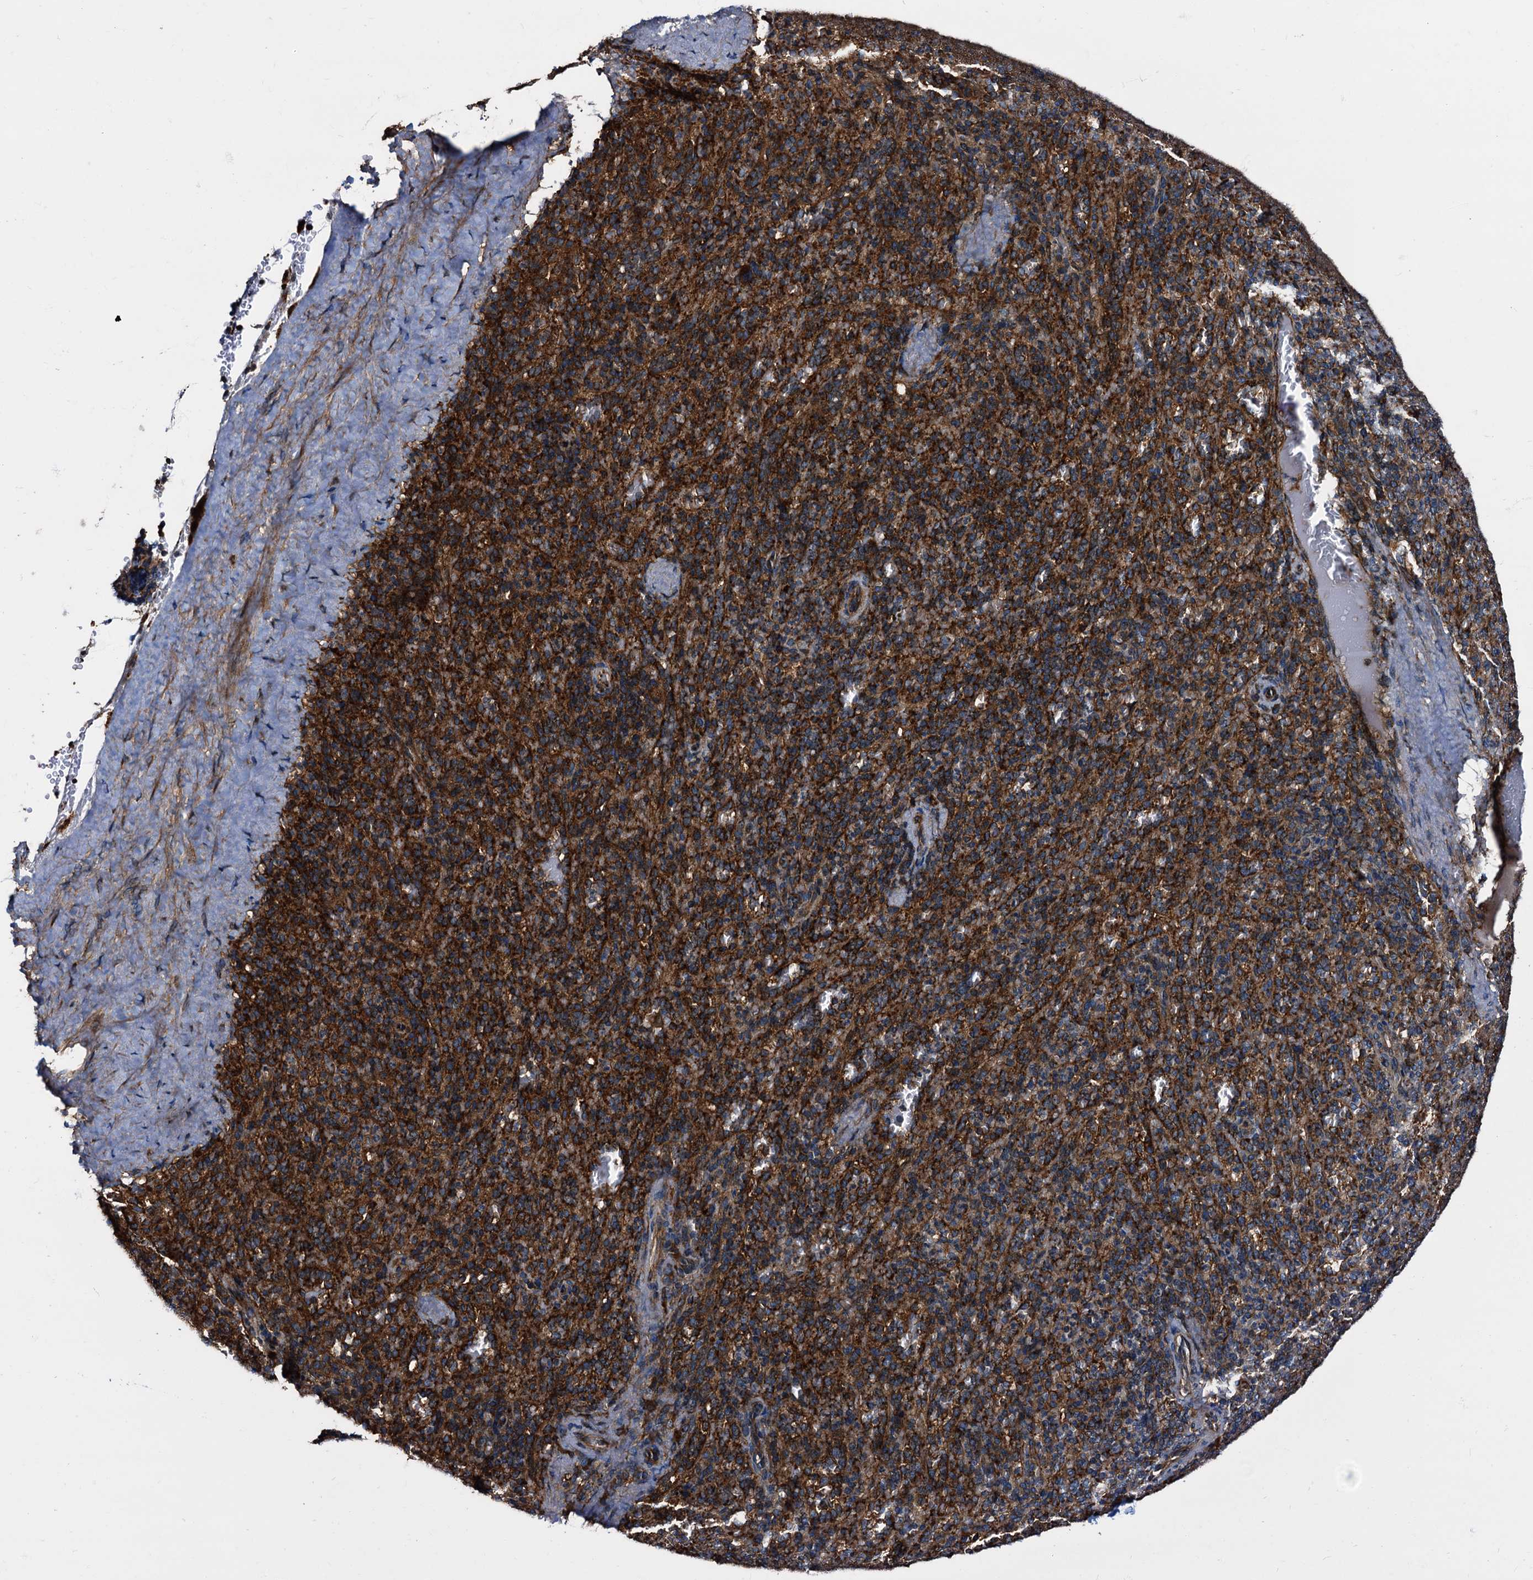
{"staining": {"intensity": "strong", "quantity": ">75%", "location": "cytoplasmic/membranous"}, "tissue": "spleen", "cell_type": "Cells in red pulp", "image_type": "normal", "snomed": [{"axis": "morphology", "description": "Normal tissue, NOS"}, {"axis": "topography", "description": "Spleen"}], "caption": "Immunohistochemical staining of benign spleen shows high levels of strong cytoplasmic/membranous positivity in approximately >75% of cells in red pulp. Ihc stains the protein of interest in brown and the nuclei are stained blue.", "gene": "PEX5", "patient": {"sex": "female", "age": 21}}